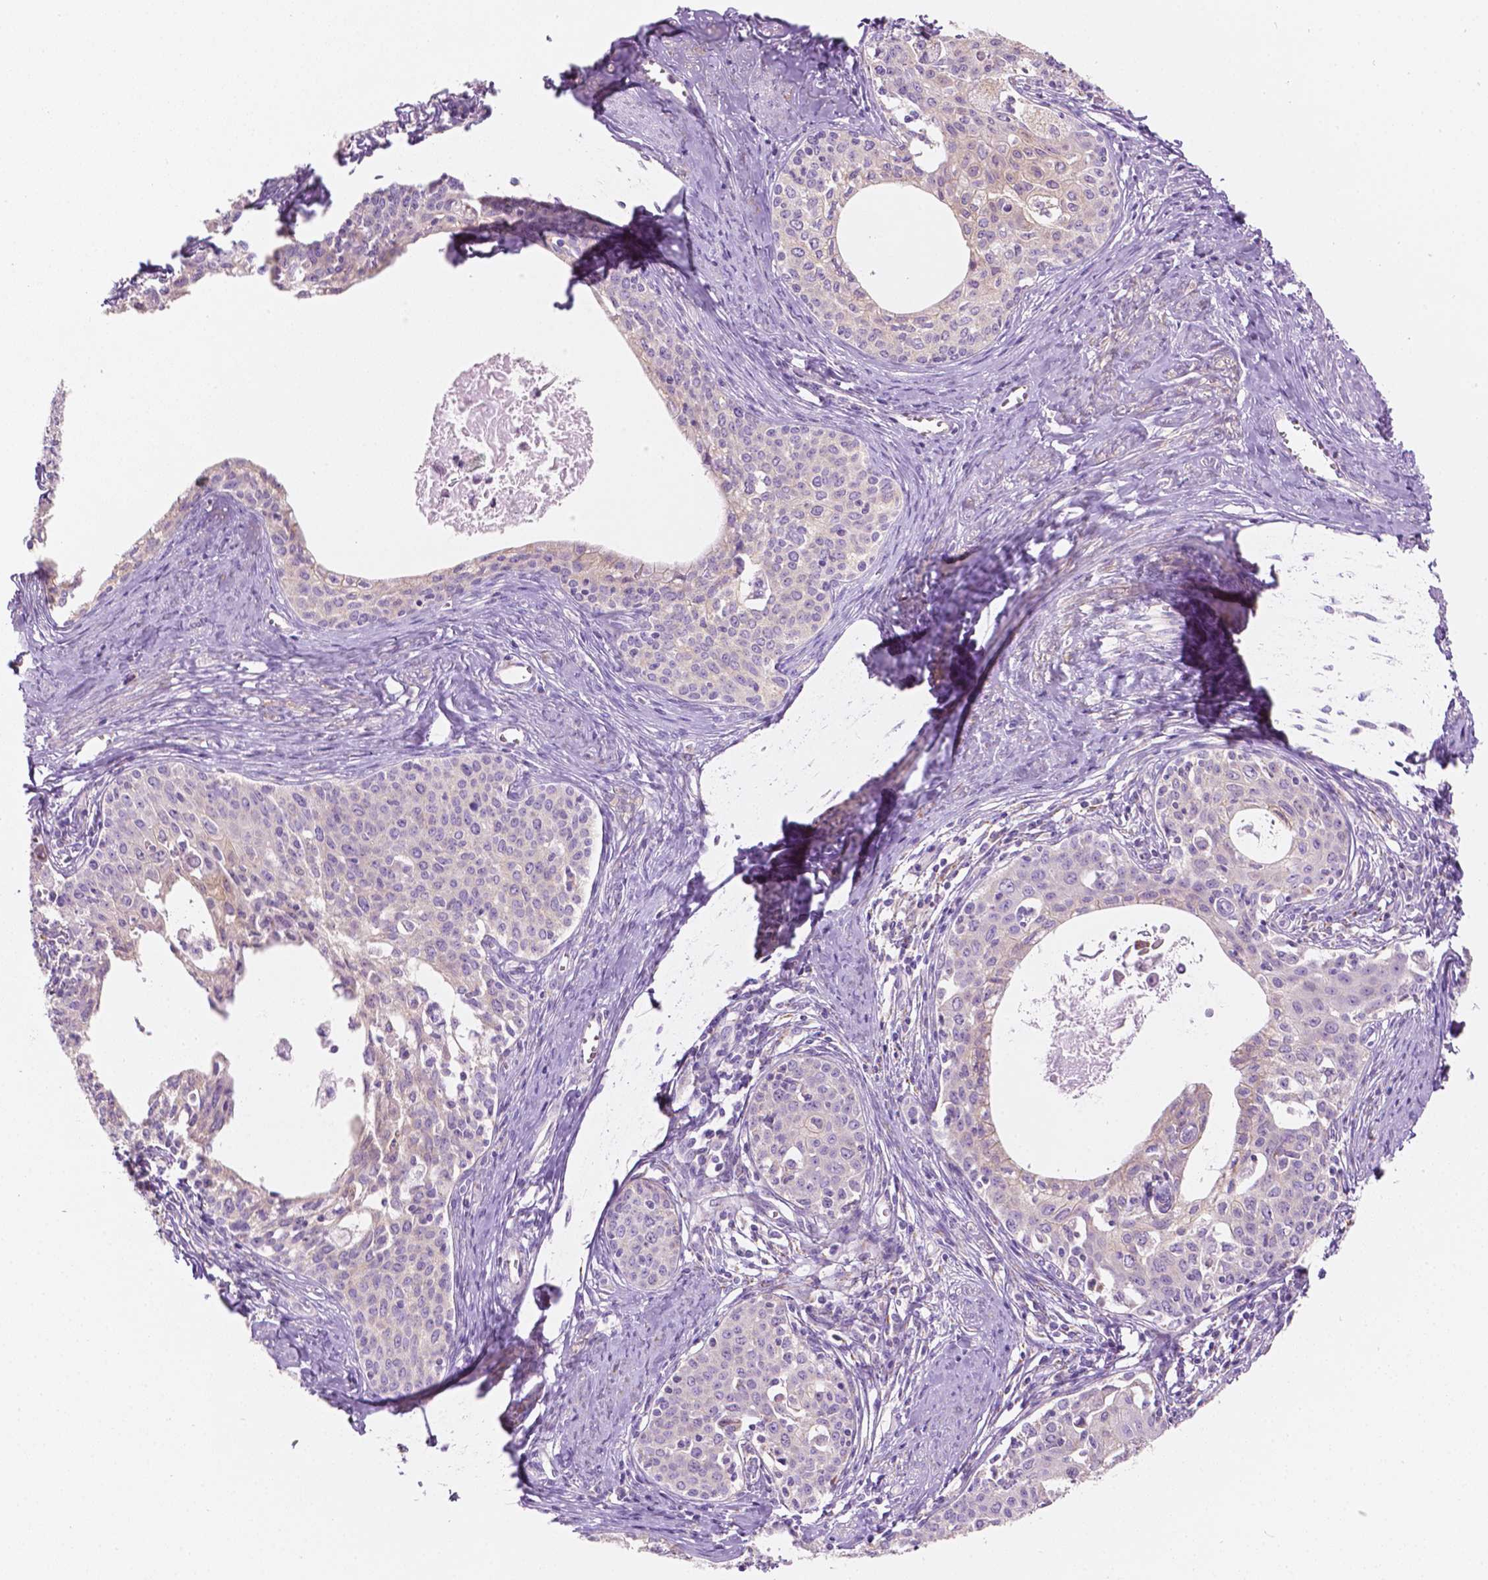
{"staining": {"intensity": "negative", "quantity": "none", "location": "none"}, "tissue": "cervical cancer", "cell_type": "Tumor cells", "image_type": "cancer", "snomed": [{"axis": "morphology", "description": "Squamous cell carcinoma, NOS"}, {"axis": "morphology", "description": "Adenocarcinoma, NOS"}, {"axis": "topography", "description": "Cervix"}], "caption": "Cervical cancer stained for a protein using IHC reveals no expression tumor cells.", "gene": "NOS1AP", "patient": {"sex": "female", "age": 52}}